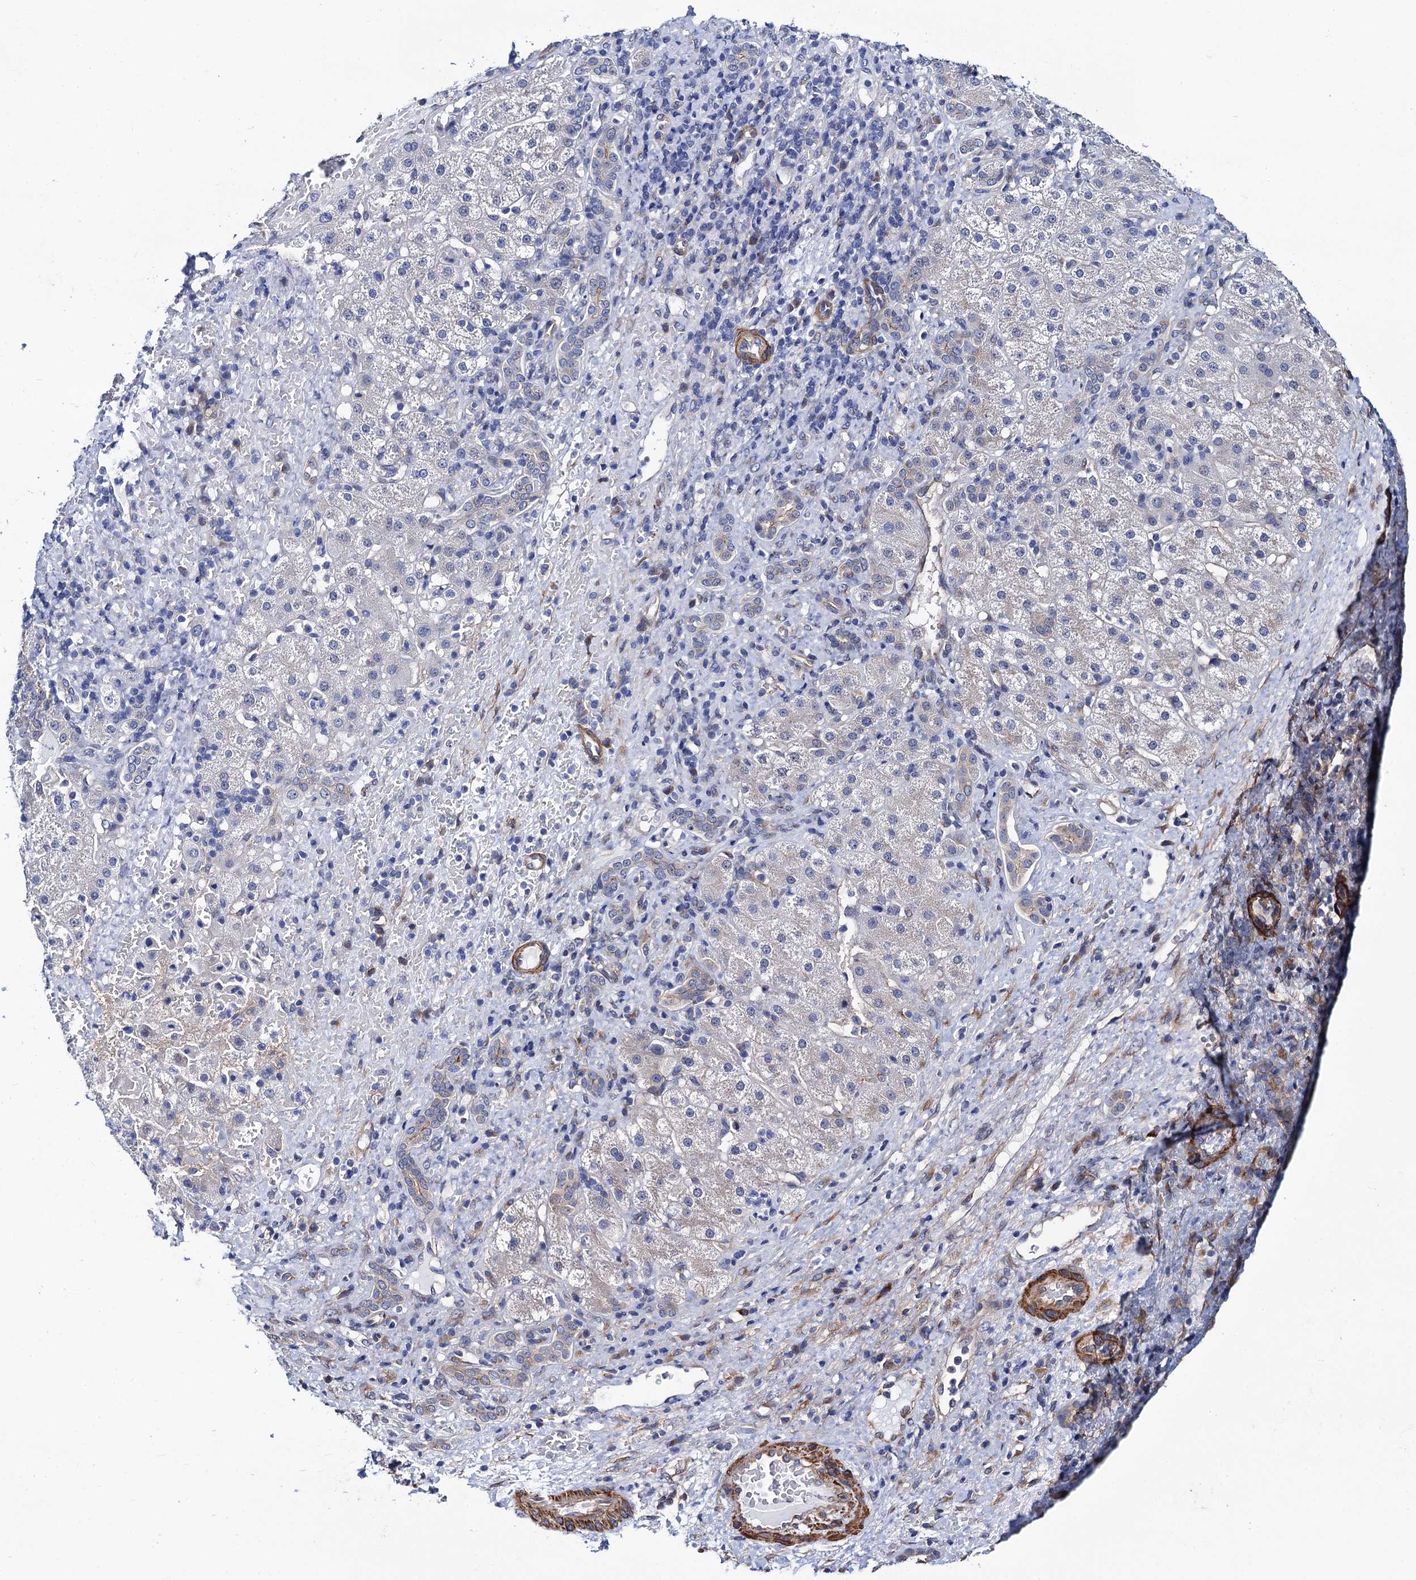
{"staining": {"intensity": "negative", "quantity": "none", "location": "none"}, "tissue": "liver cancer", "cell_type": "Tumor cells", "image_type": "cancer", "snomed": [{"axis": "morphology", "description": "Normal tissue, NOS"}, {"axis": "morphology", "description": "Carcinoma, Hepatocellular, NOS"}, {"axis": "topography", "description": "Liver"}], "caption": "High power microscopy micrograph of an IHC image of liver cancer, revealing no significant staining in tumor cells.", "gene": "ZDHHC18", "patient": {"sex": "male", "age": 57}}